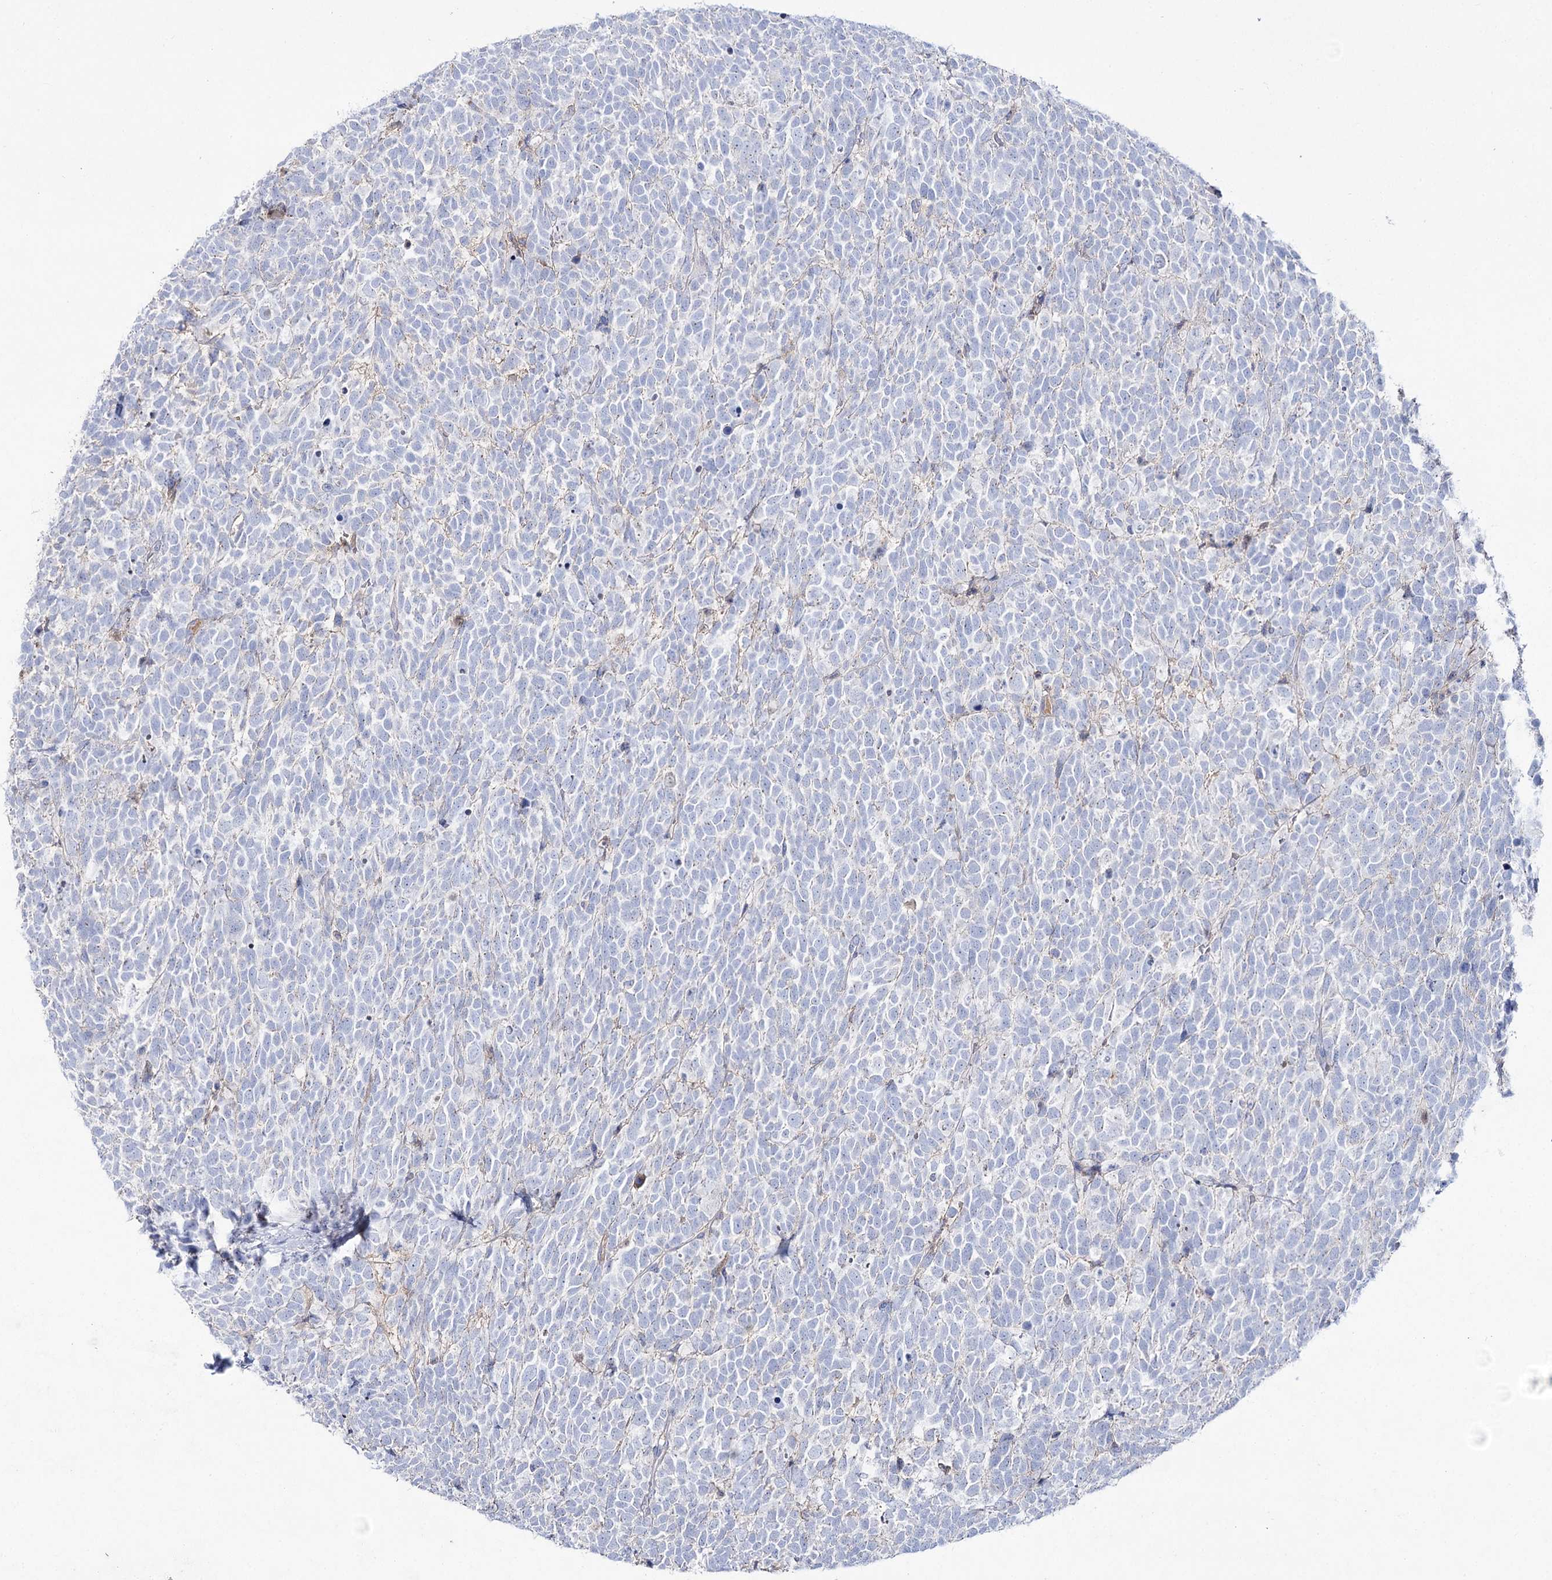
{"staining": {"intensity": "negative", "quantity": "none", "location": "none"}, "tissue": "urothelial cancer", "cell_type": "Tumor cells", "image_type": "cancer", "snomed": [{"axis": "morphology", "description": "Urothelial carcinoma, High grade"}, {"axis": "topography", "description": "Urinary bladder"}], "caption": "Photomicrograph shows no significant protein expression in tumor cells of urothelial cancer.", "gene": "NAGLU", "patient": {"sex": "female", "age": 82}}